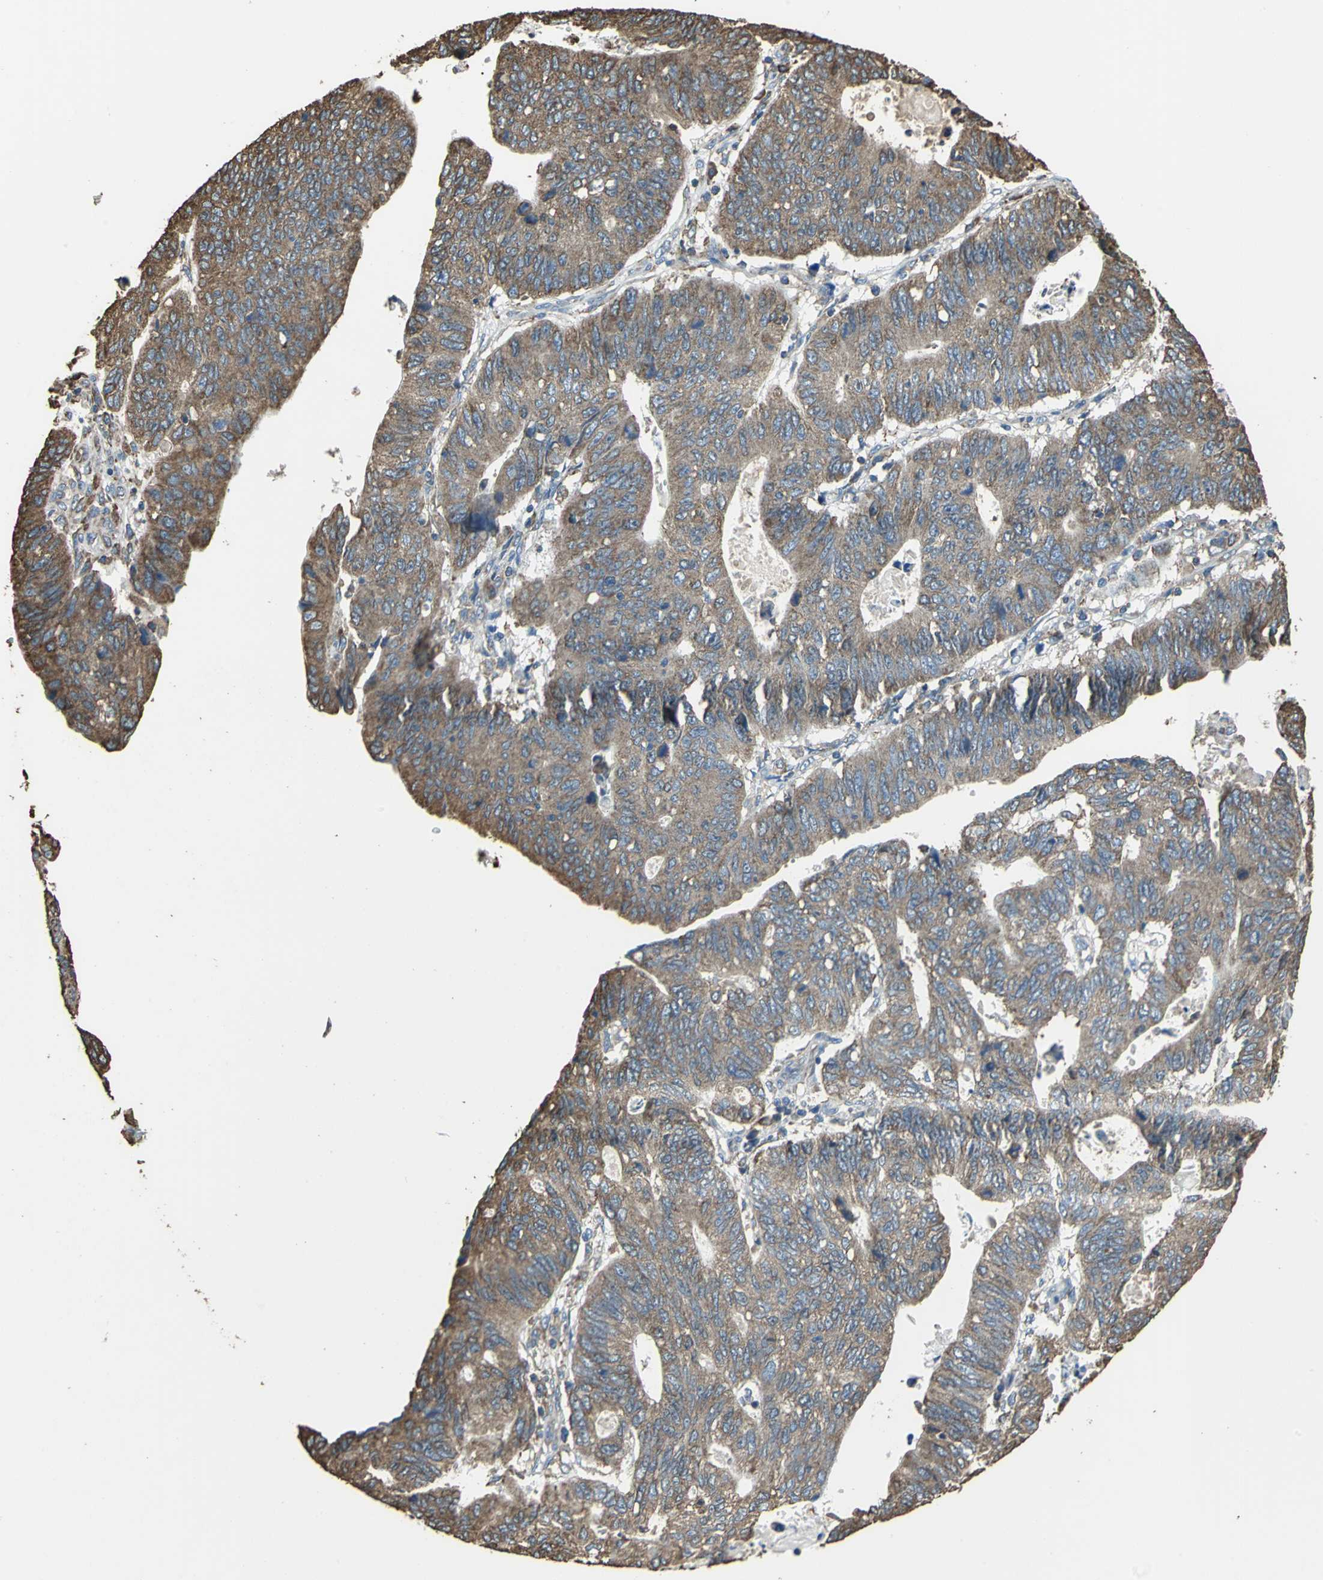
{"staining": {"intensity": "strong", "quantity": ">75%", "location": "cytoplasmic/membranous"}, "tissue": "stomach cancer", "cell_type": "Tumor cells", "image_type": "cancer", "snomed": [{"axis": "morphology", "description": "Adenocarcinoma, NOS"}, {"axis": "topography", "description": "Stomach"}], "caption": "Stomach adenocarcinoma stained for a protein reveals strong cytoplasmic/membranous positivity in tumor cells.", "gene": "GPANK1", "patient": {"sex": "male", "age": 59}}